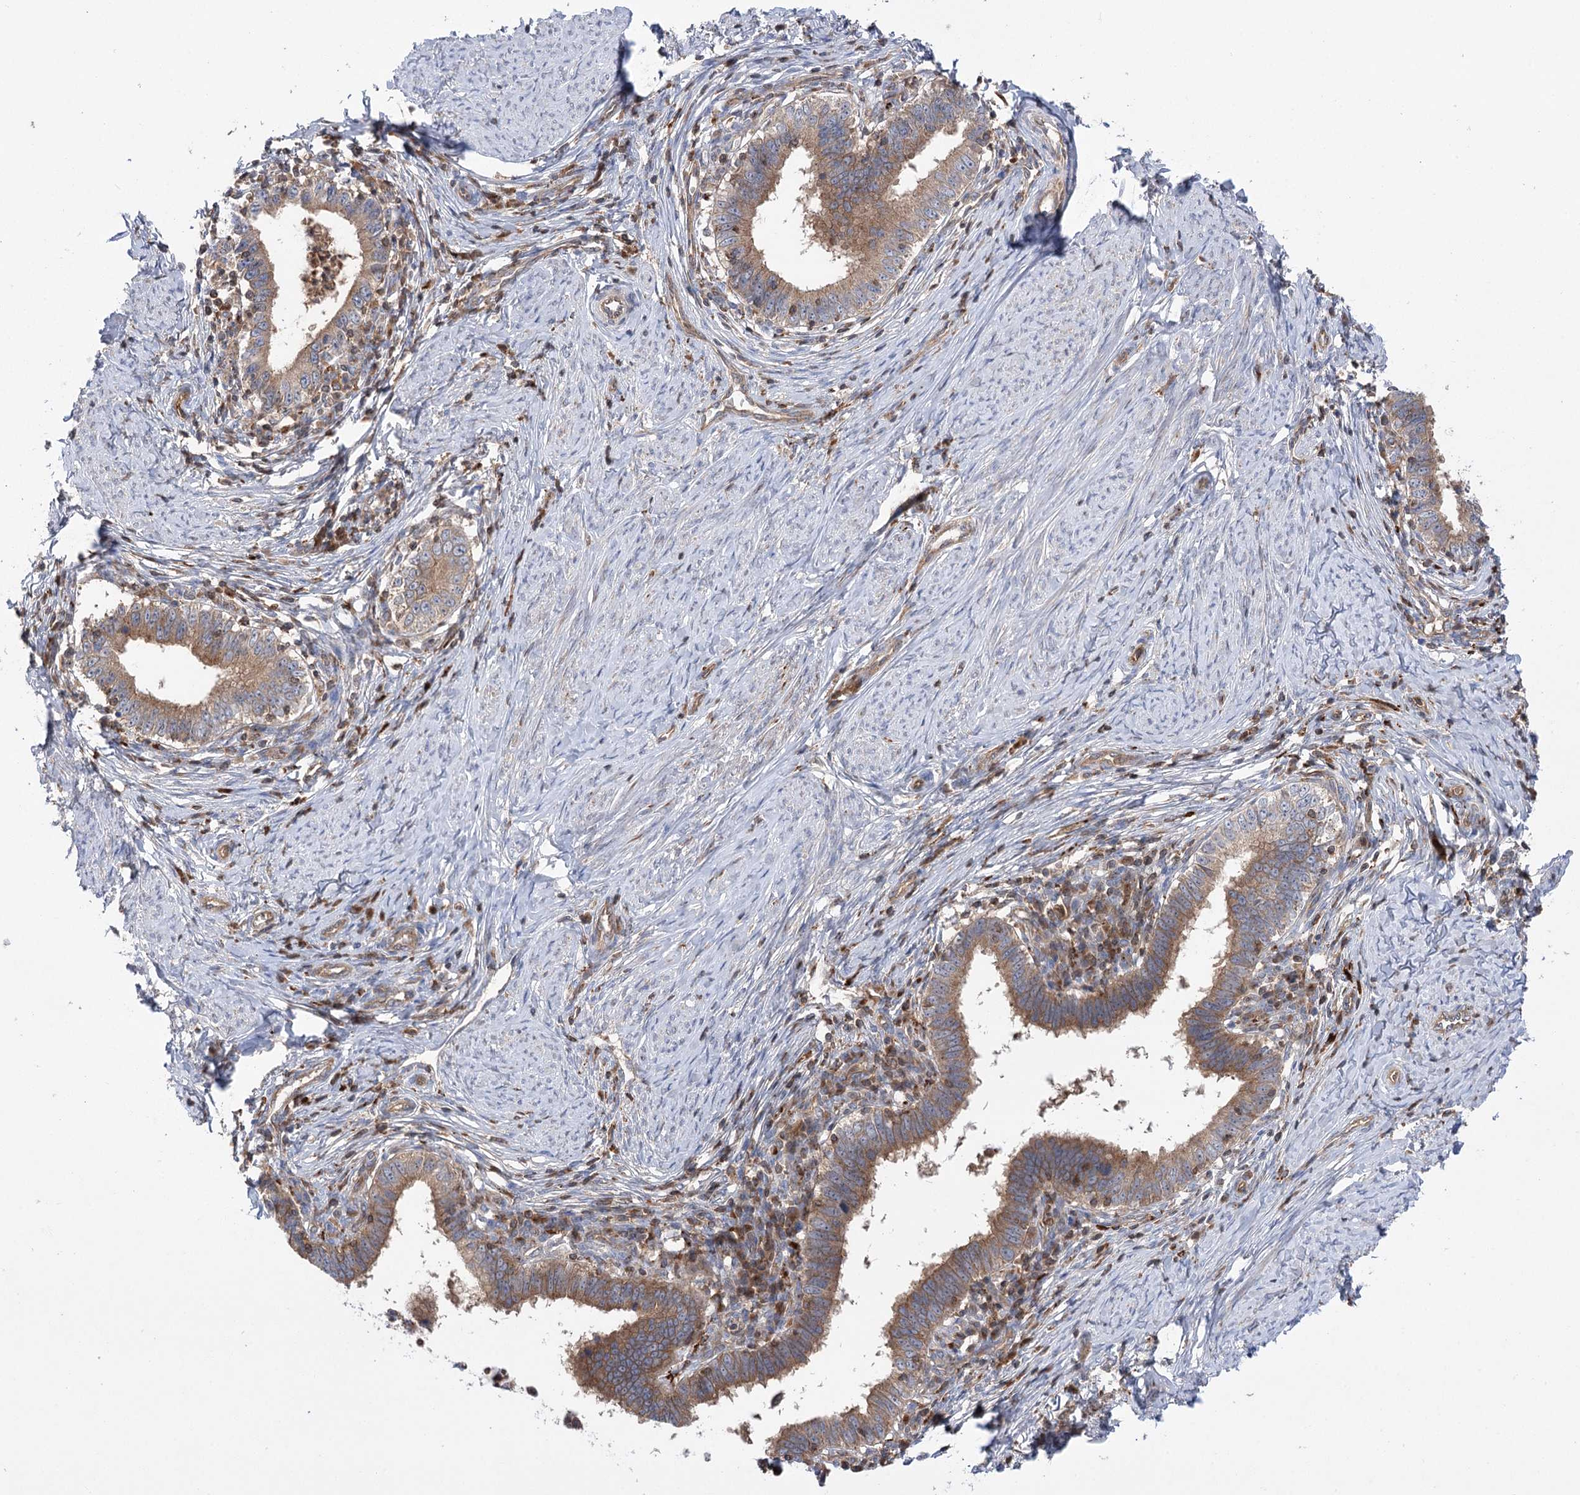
{"staining": {"intensity": "moderate", "quantity": "25%-75%", "location": "cytoplasmic/membranous"}, "tissue": "cervical cancer", "cell_type": "Tumor cells", "image_type": "cancer", "snomed": [{"axis": "morphology", "description": "Adenocarcinoma, NOS"}, {"axis": "topography", "description": "Cervix"}], "caption": "About 25%-75% of tumor cells in adenocarcinoma (cervical) show moderate cytoplasmic/membranous protein expression as visualized by brown immunohistochemical staining.", "gene": "VPS37B", "patient": {"sex": "female", "age": 36}}